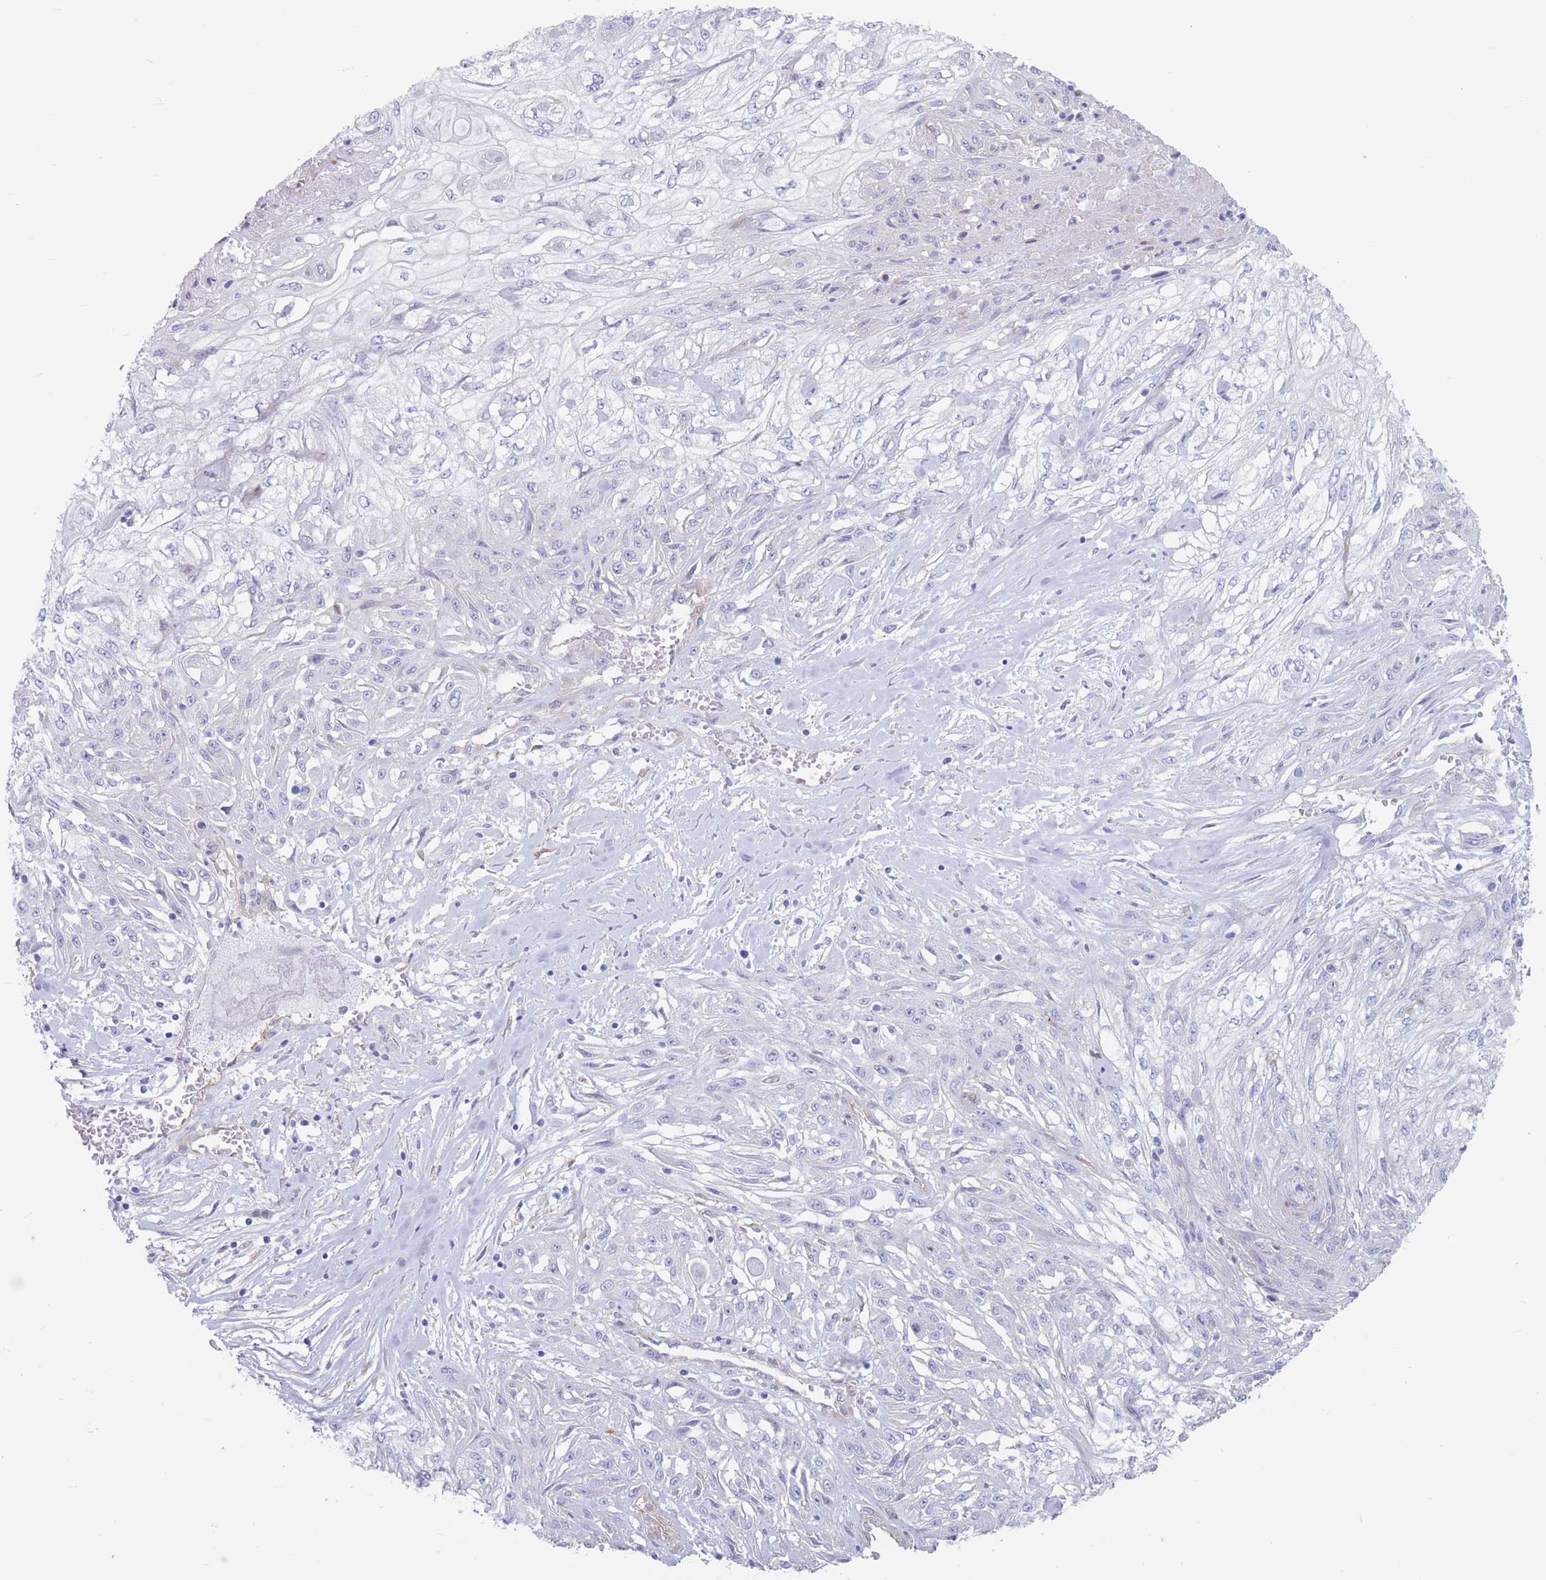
{"staining": {"intensity": "negative", "quantity": "none", "location": "none"}, "tissue": "skin cancer", "cell_type": "Tumor cells", "image_type": "cancer", "snomed": [{"axis": "morphology", "description": "Squamous cell carcinoma, NOS"}, {"axis": "morphology", "description": "Squamous cell carcinoma, metastatic, NOS"}, {"axis": "topography", "description": "Skin"}, {"axis": "topography", "description": "Lymph node"}], "caption": "Tumor cells are negative for brown protein staining in skin cancer (squamous cell carcinoma).", "gene": "PLPP1", "patient": {"sex": "male", "age": 75}}